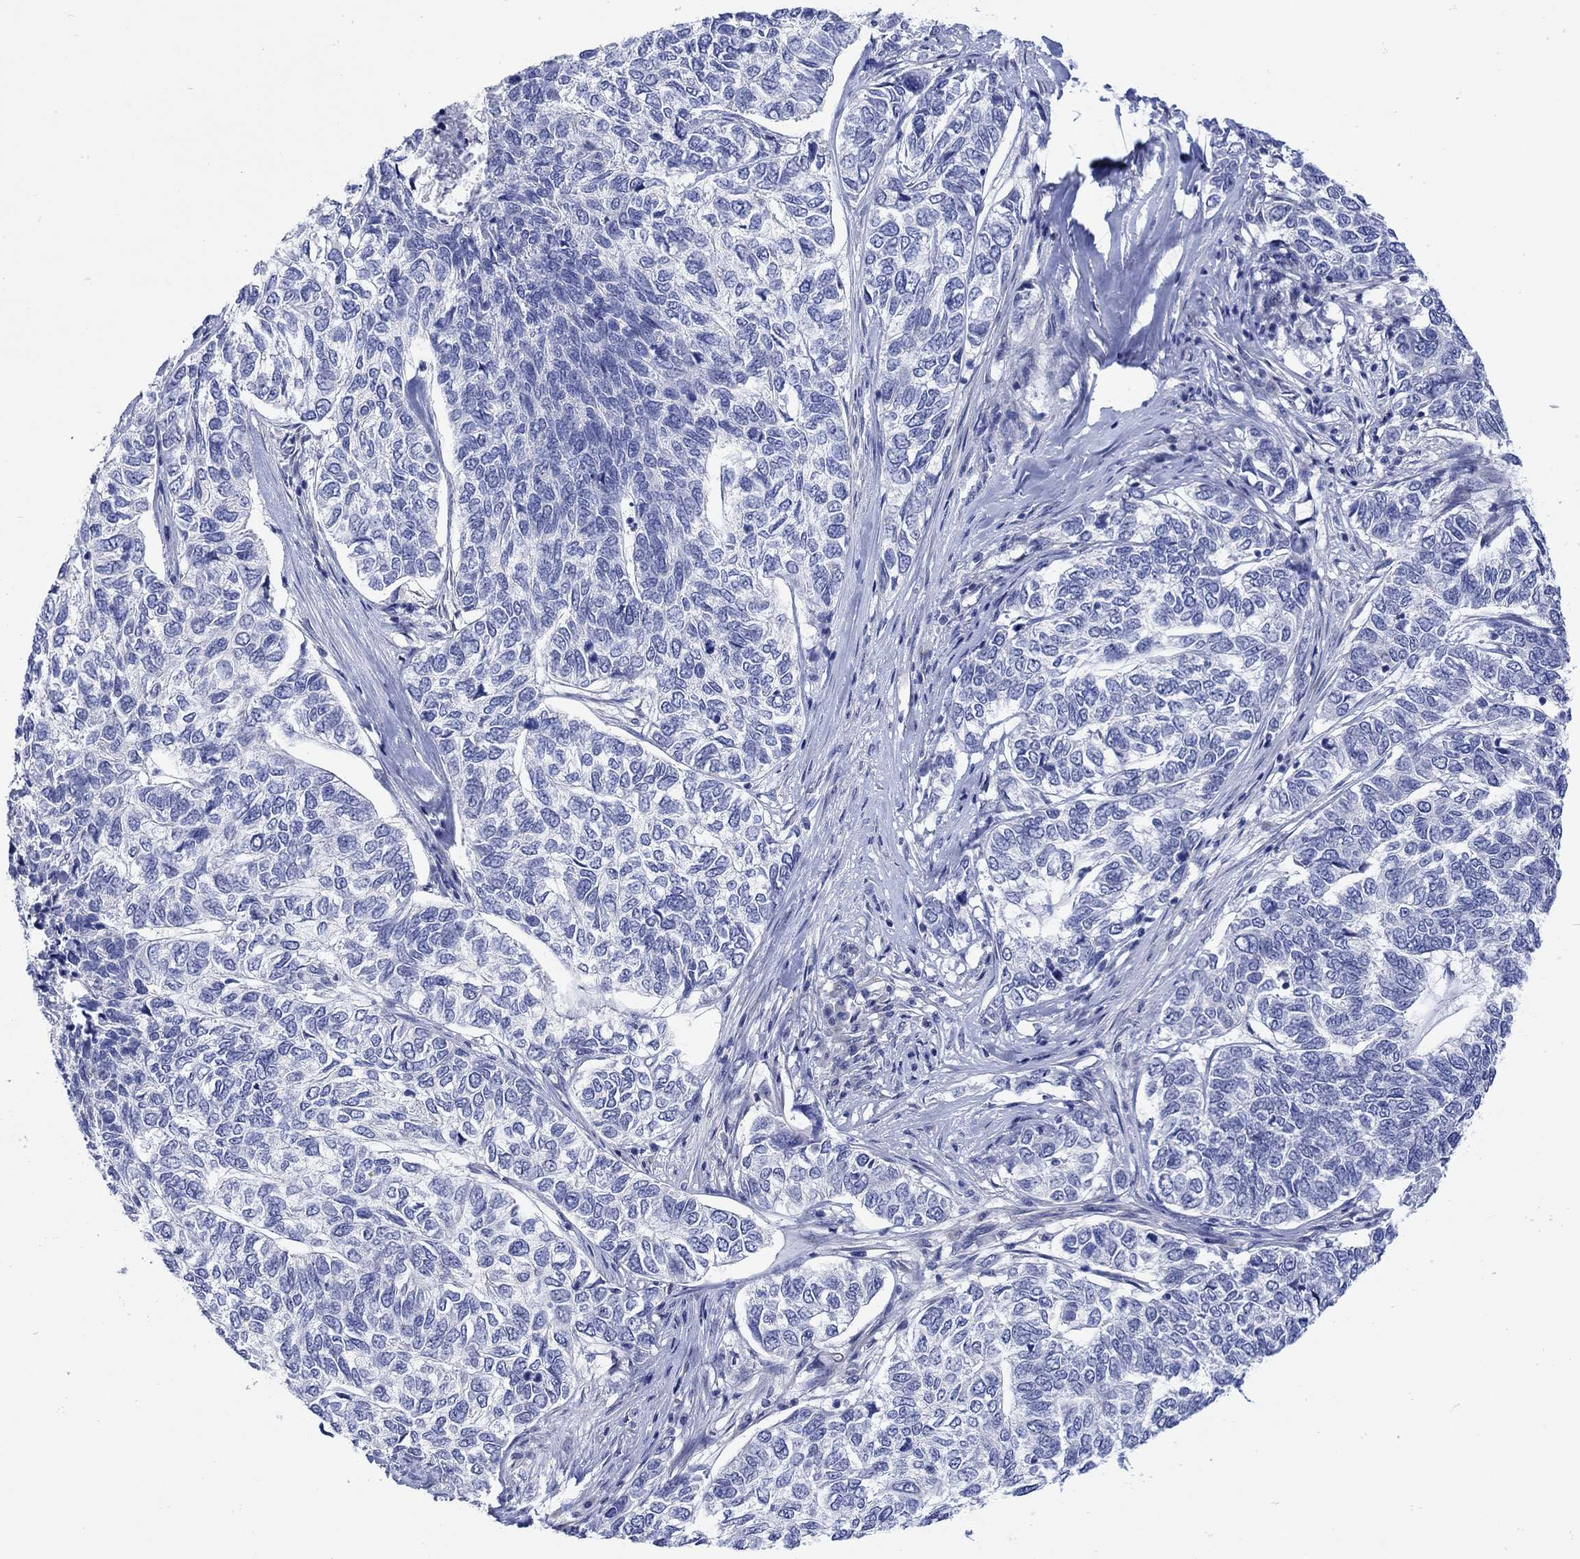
{"staining": {"intensity": "negative", "quantity": "none", "location": "none"}, "tissue": "skin cancer", "cell_type": "Tumor cells", "image_type": "cancer", "snomed": [{"axis": "morphology", "description": "Basal cell carcinoma"}, {"axis": "topography", "description": "Skin"}], "caption": "This is an immunohistochemistry histopathology image of basal cell carcinoma (skin). There is no expression in tumor cells.", "gene": "KRT222", "patient": {"sex": "female", "age": 65}}